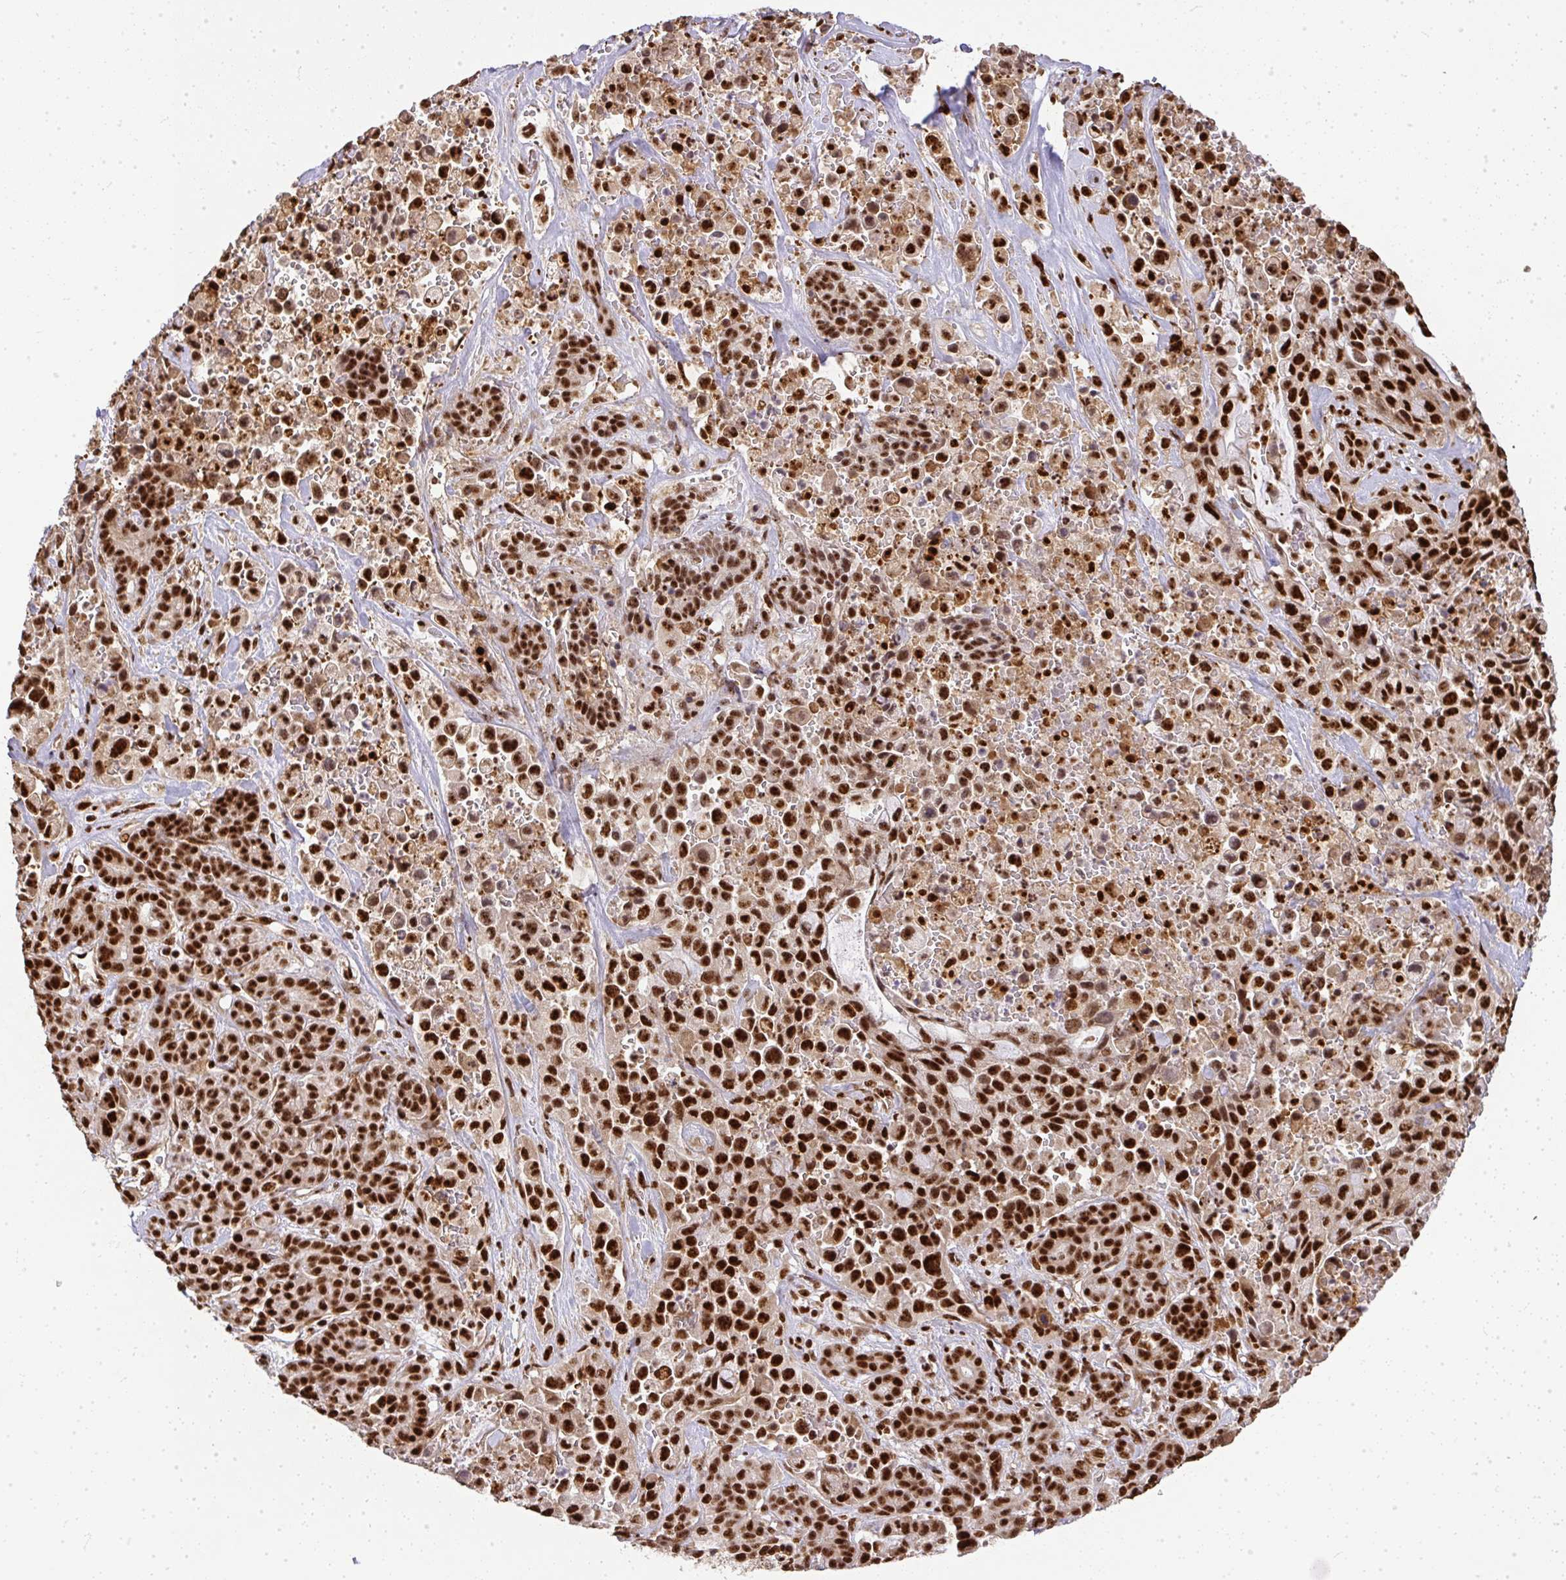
{"staining": {"intensity": "strong", "quantity": ">75%", "location": "nuclear"}, "tissue": "pancreatic cancer", "cell_type": "Tumor cells", "image_type": "cancer", "snomed": [{"axis": "morphology", "description": "Adenocarcinoma, NOS"}, {"axis": "topography", "description": "Pancreas"}], "caption": "A high amount of strong nuclear positivity is present in about >75% of tumor cells in pancreatic adenocarcinoma tissue.", "gene": "U2AF1", "patient": {"sex": "male", "age": 44}}